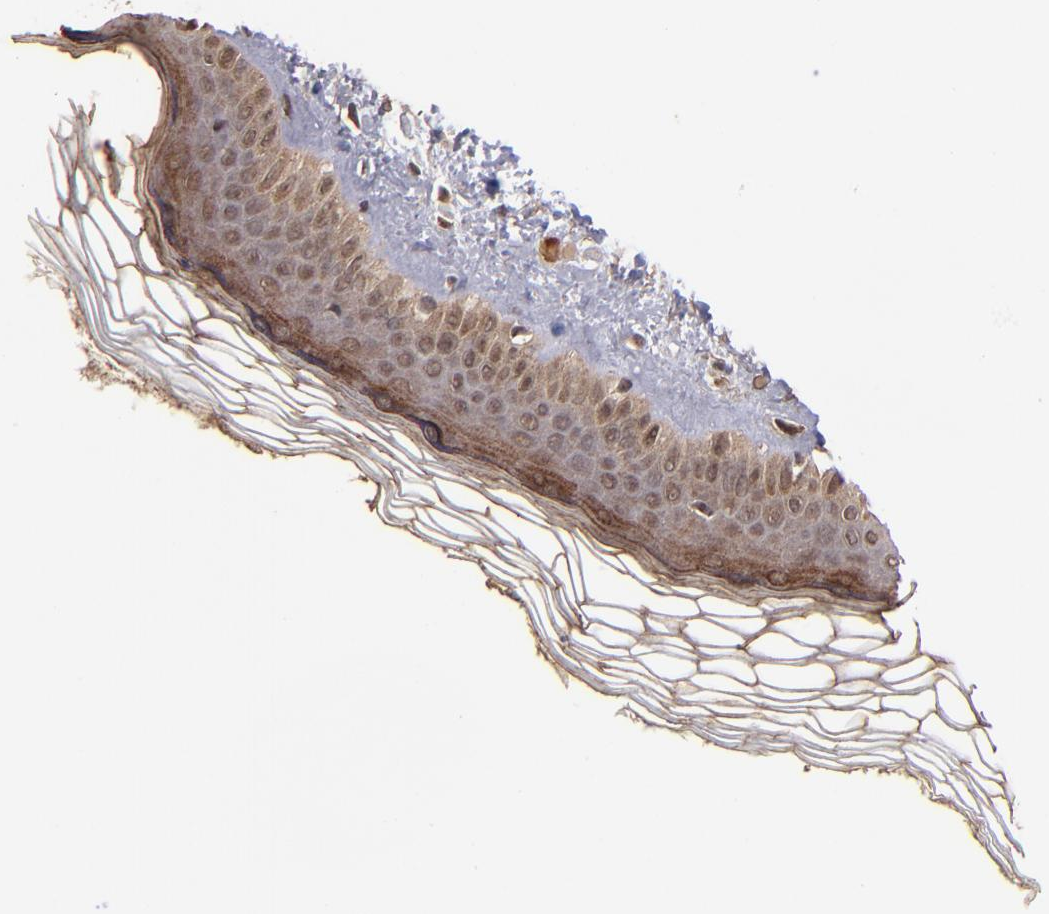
{"staining": {"intensity": "moderate", "quantity": ">75%", "location": "cytoplasmic/membranous,nuclear"}, "tissue": "skin", "cell_type": "Fibroblasts", "image_type": "normal", "snomed": [{"axis": "morphology", "description": "Normal tissue, NOS"}, {"axis": "topography", "description": "Skin"}], "caption": "Skin stained with DAB IHC displays medium levels of moderate cytoplasmic/membranous,nuclear expression in about >75% of fibroblasts. (IHC, brightfield microscopy, high magnification).", "gene": "NFE2L2", "patient": {"sex": "female", "age": 19}}